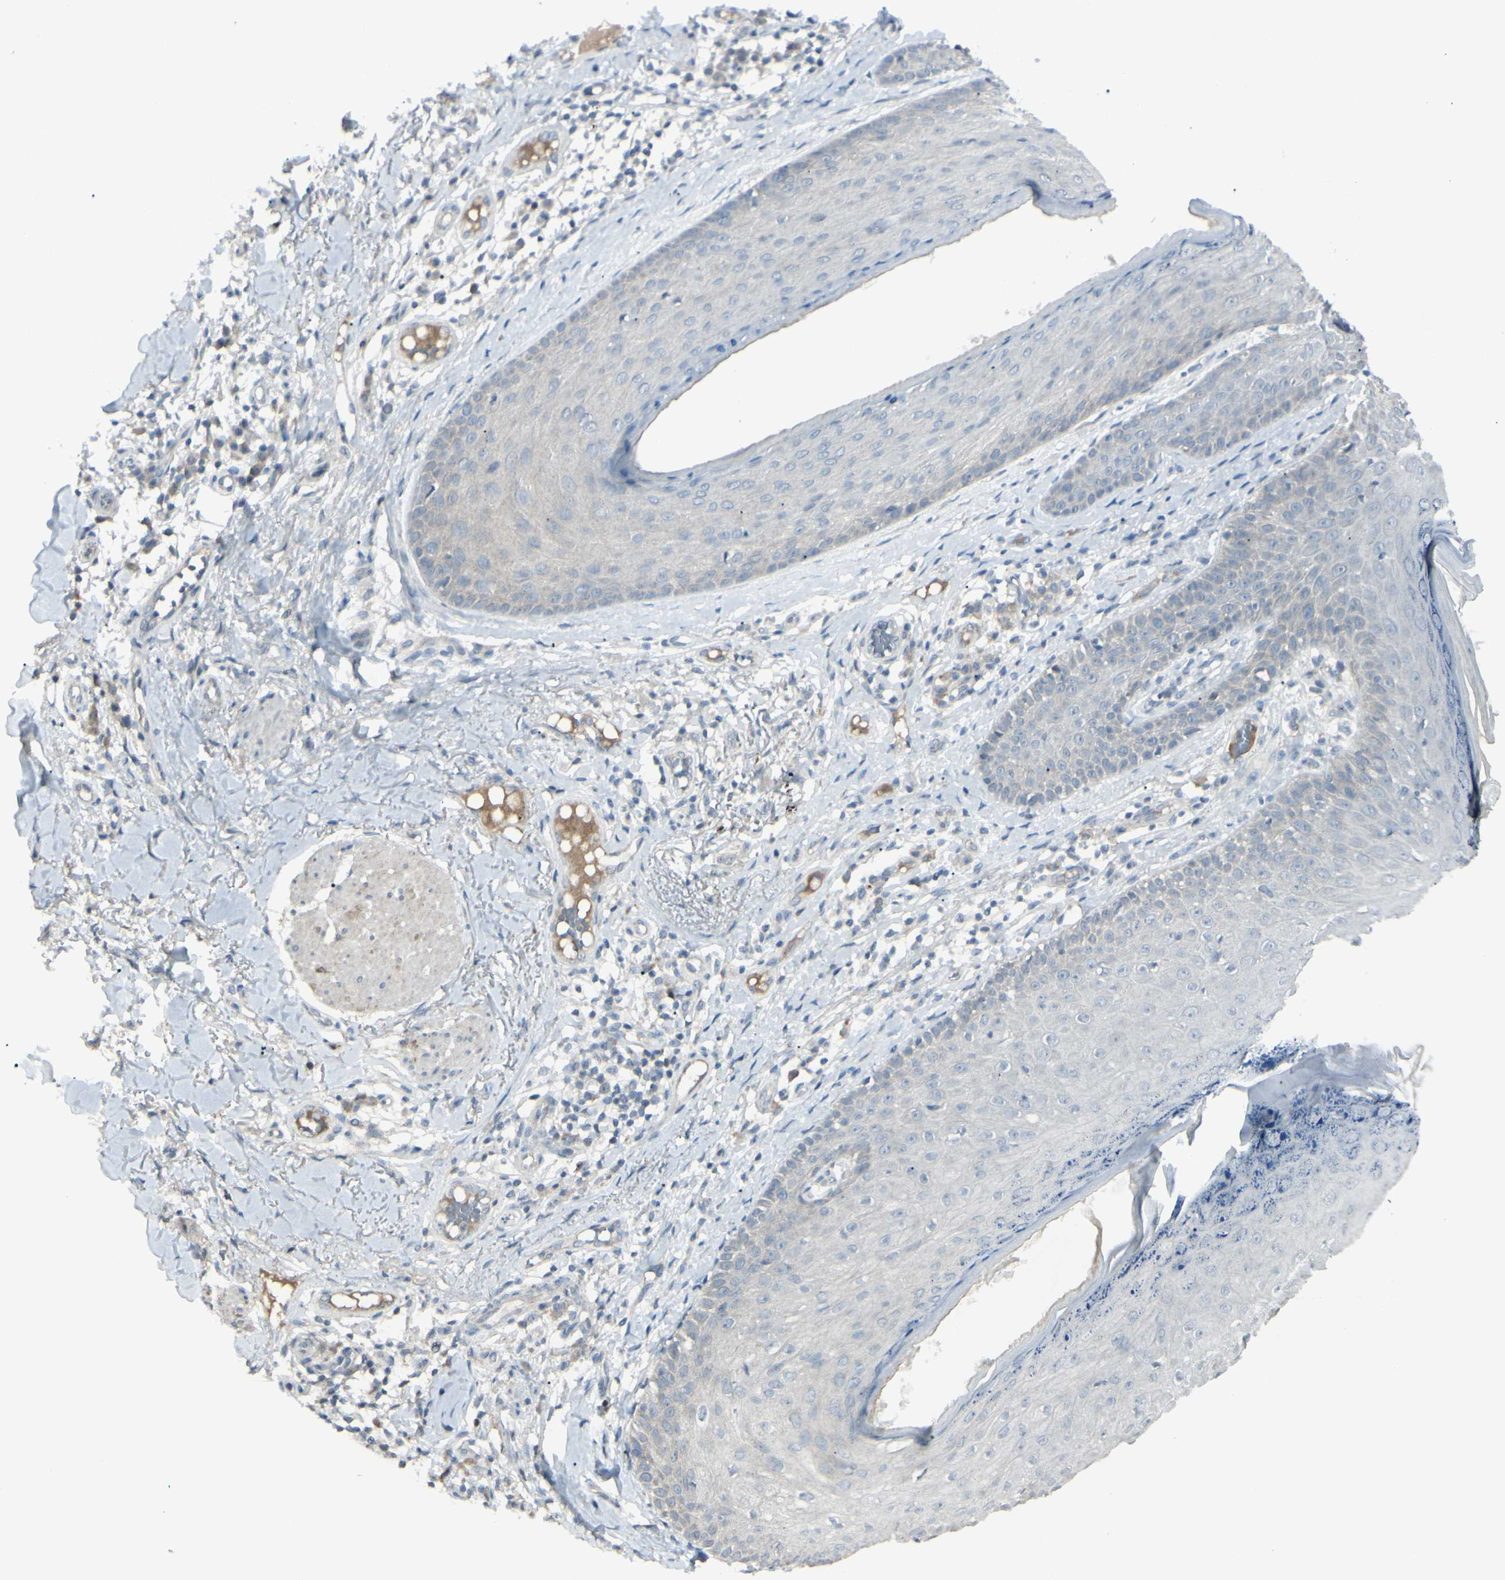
{"staining": {"intensity": "negative", "quantity": "none", "location": "none"}, "tissue": "skin cancer", "cell_type": "Tumor cells", "image_type": "cancer", "snomed": [{"axis": "morphology", "description": "Normal tissue, NOS"}, {"axis": "morphology", "description": "Basal cell carcinoma"}, {"axis": "topography", "description": "Skin"}], "caption": "The micrograph demonstrates no staining of tumor cells in skin basal cell carcinoma.", "gene": "SH3GL2", "patient": {"sex": "male", "age": 52}}